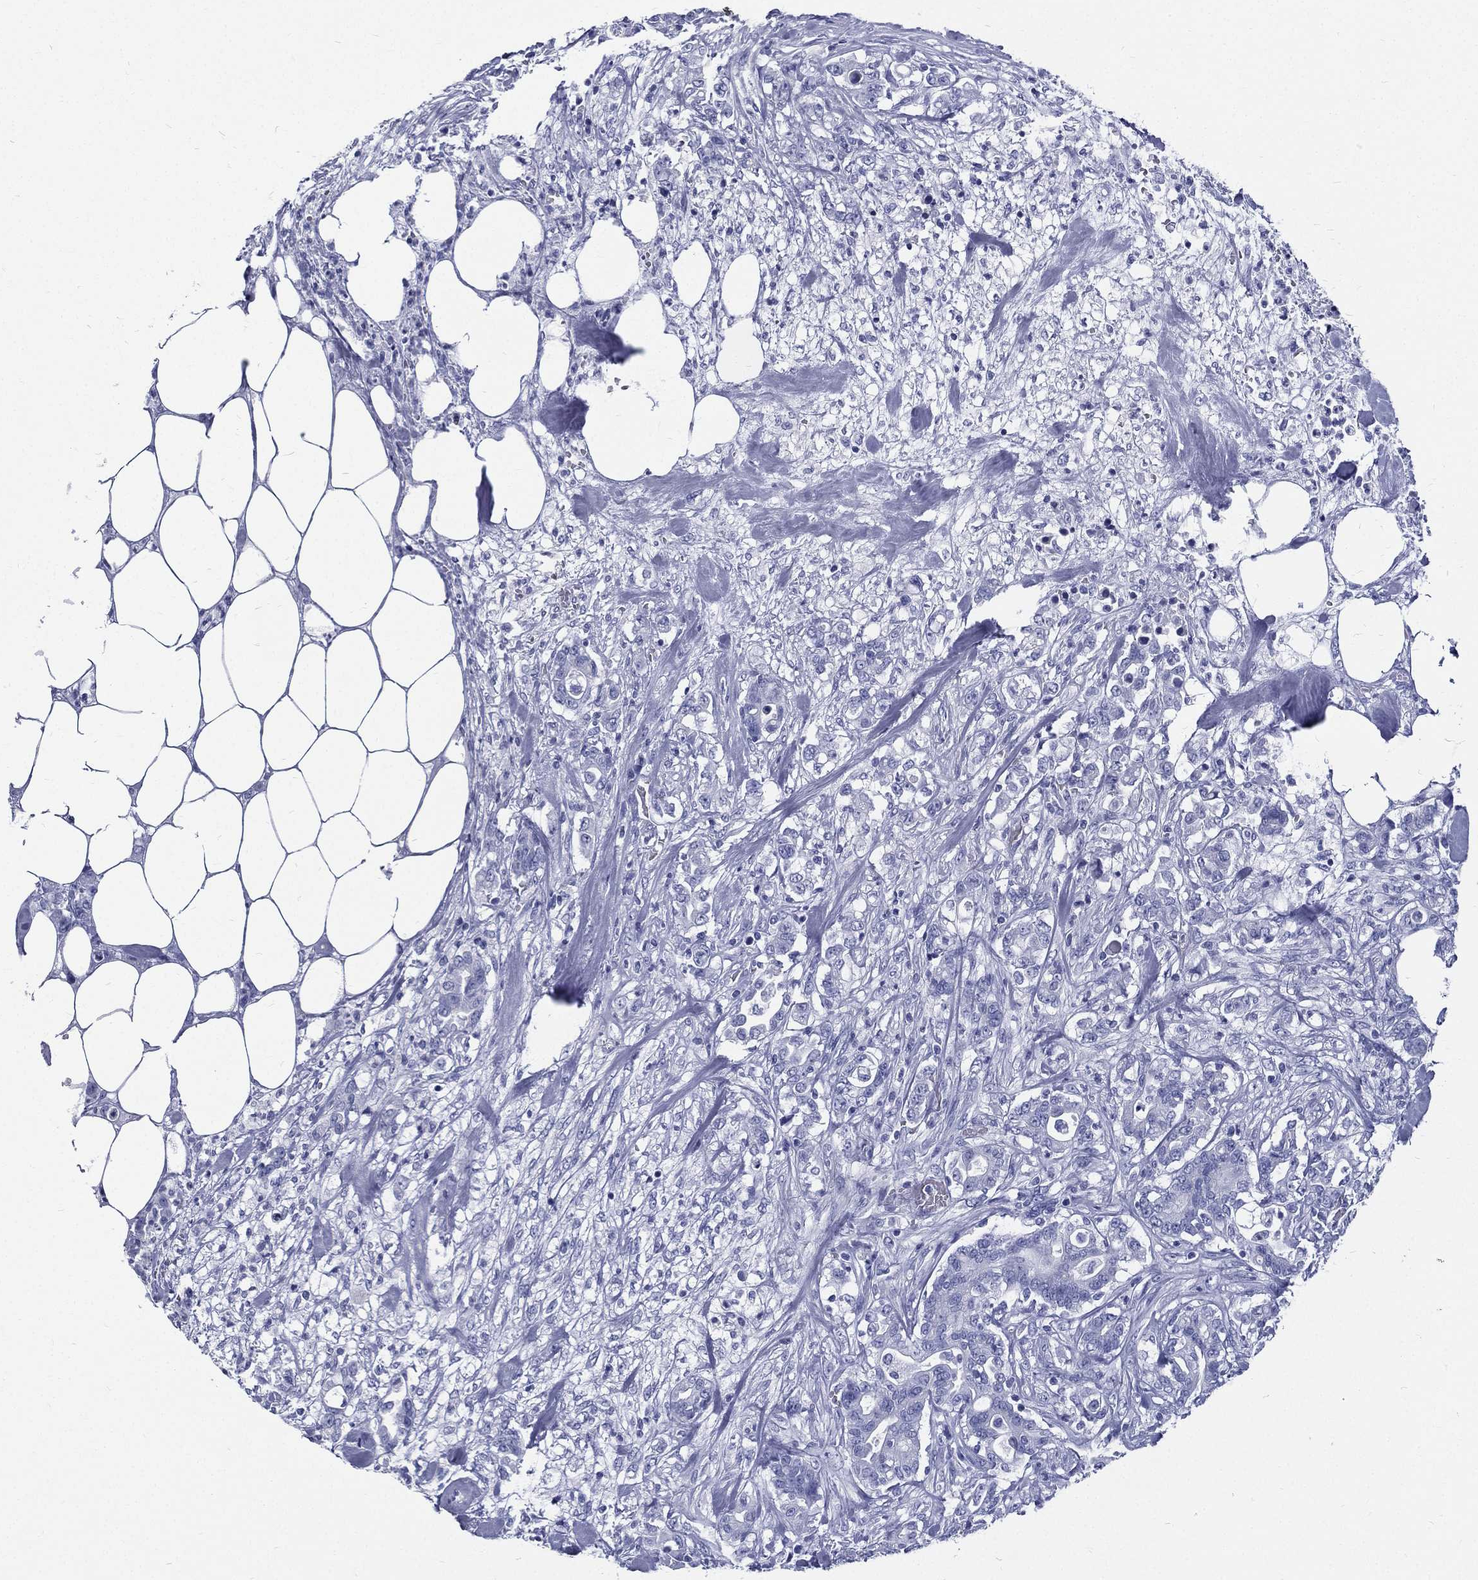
{"staining": {"intensity": "negative", "quantity": "none", "location": "none"}, "tissue": "colorectal cancer", "cell_type": "Tumor cells", "image_type": "cancer", "snomed": [{"axis": "morphology", "description": "Adenocarcinoma, NOS"}, {"axis": "topography", "description": "Colon"}], "caption": "The immunohistochemistry image has no significant expression in tumor cells of adenocarcinoma (colorectal) tissue. (DAB (3,3'-diaminobenzidine) immunohistochemistry, high magnification).", "gene": "RSPH4A", "patient": {"sex": "female", "age": 69}}